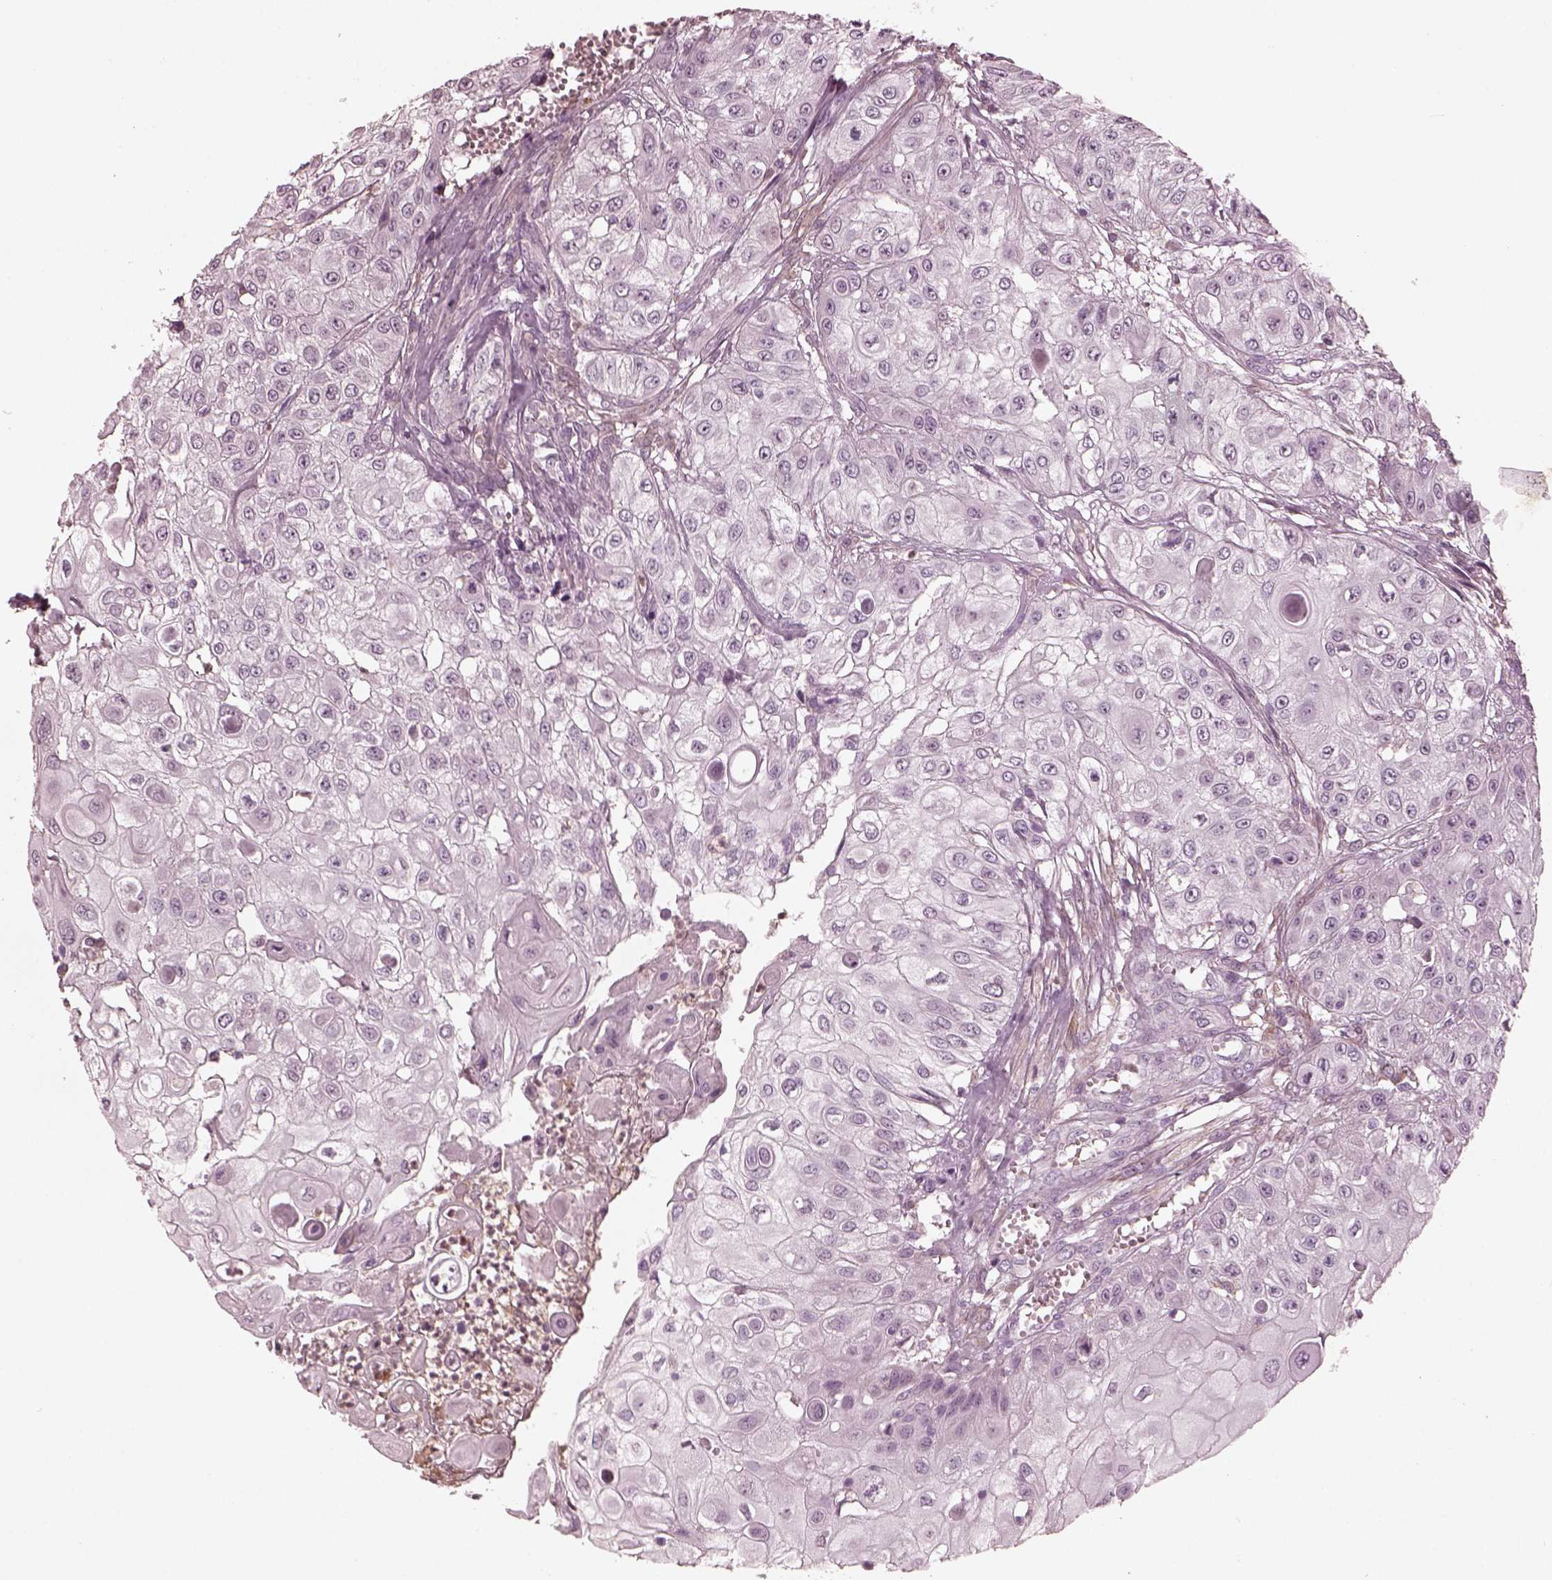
{"staining": {"intensity": "negative", "quantity": "none", "location": "none"}, "tissue": "urothelial cancer", "cell_type": "Tumor cells", "image_type": "cancer", "snomed": [{"axis": "morphology", "description": "Urothelial carcinoma, High grade"}, {"axis": "topography", "description": "Urinary bladder"}], "caption": "This is a photomicrograph of IHC staining of high-grade urothelial carcinoma, which shows no expression in tumor cells.", "gene": "PSTPIP2", "patient": {"sex": "female", "age": 79}}